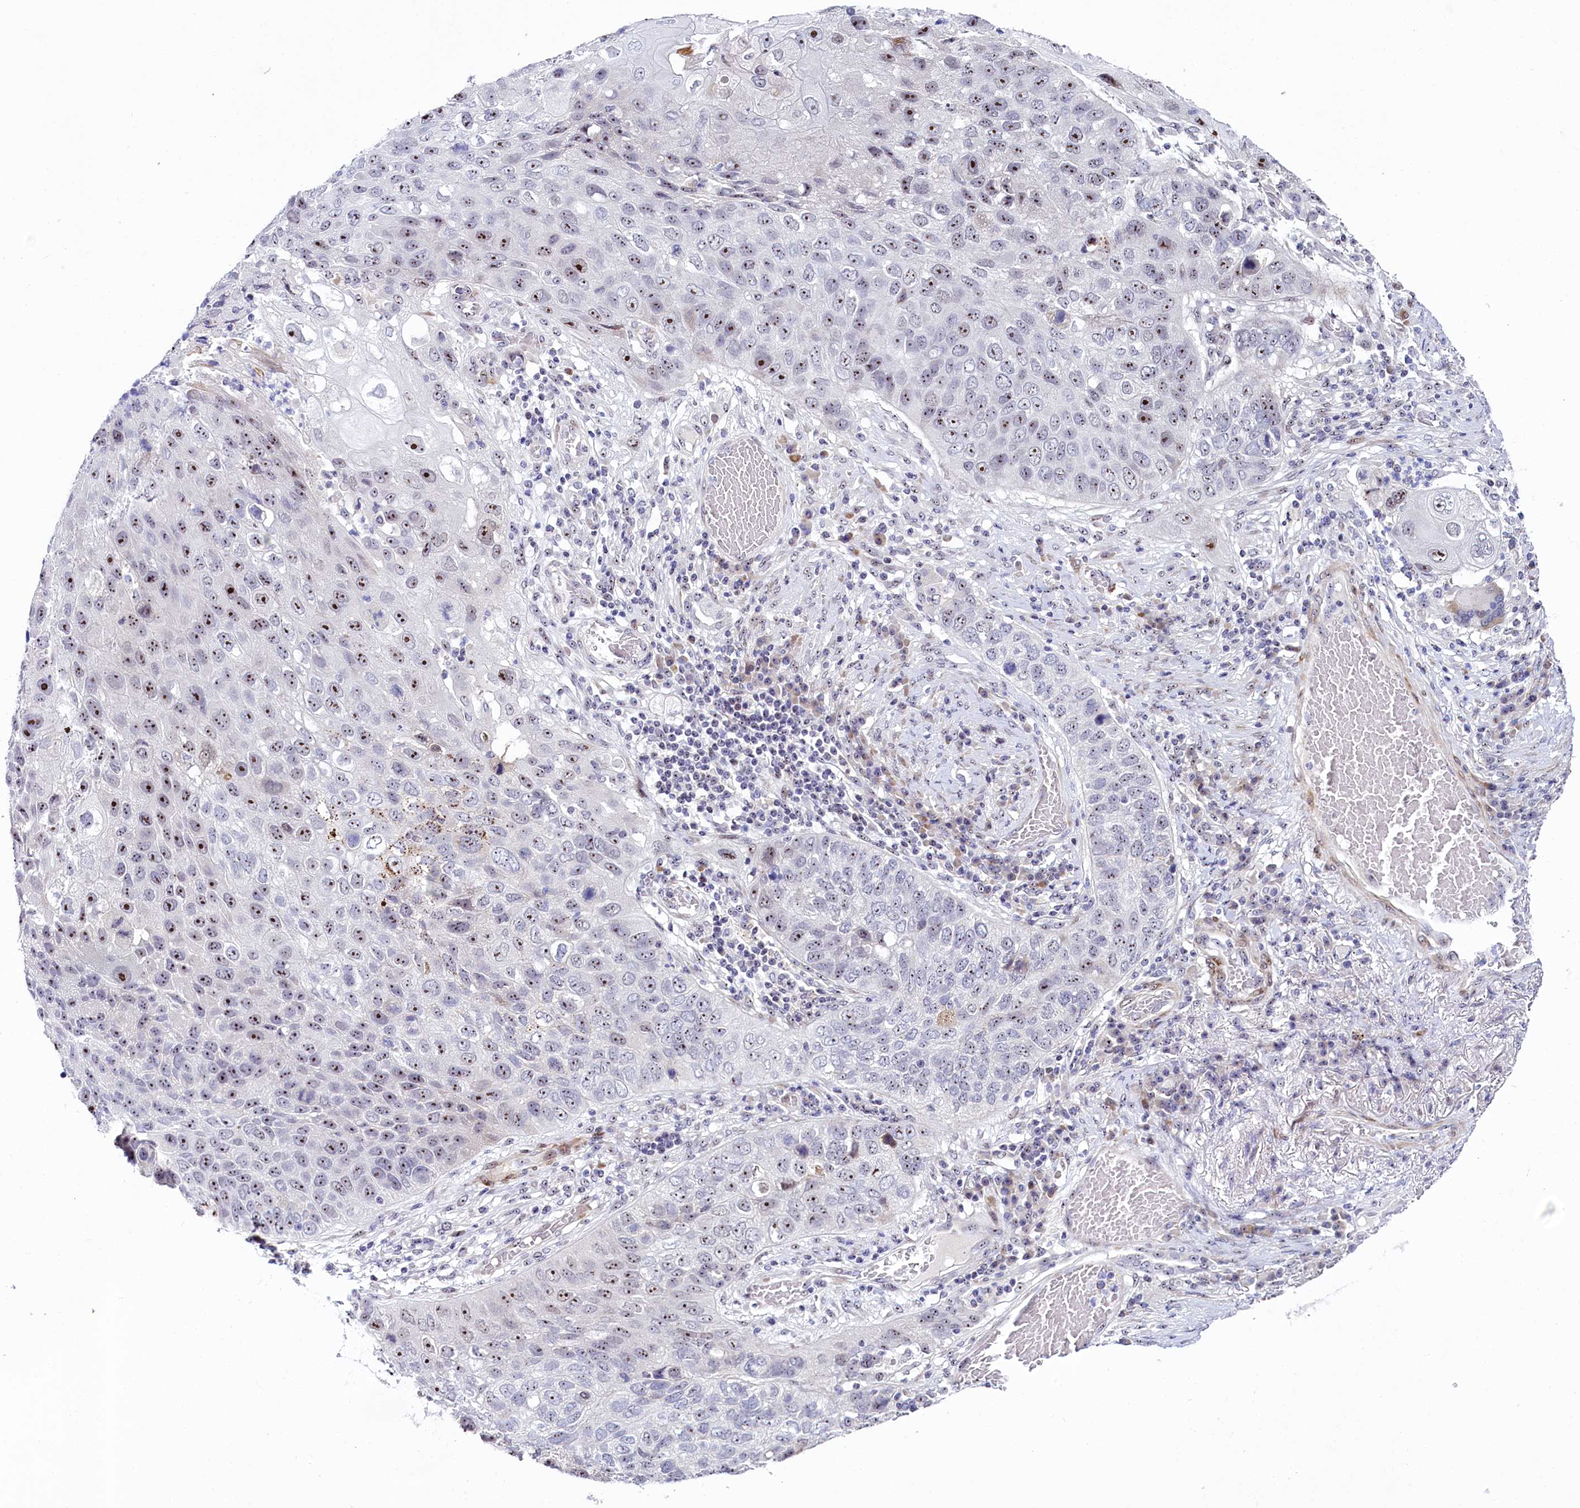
{"staining": {"intensity": "moderate", "quantity": "25%-75%", "location": "nuclear"}, "tissue": "lung cancer", "cell_type": "Tumor cells", "image_type": "cancer", "snomed": [{"axis": "morphology", "description": "Squamous cell carcinoma, NOS"}, {"axis": "topography", "description": "Lung"}], "caption": "Lung cancer (squamous cell carcinoma) stained with a protein marker exhibits moderate staining in tumor cells.", "gene": "TCOF1", "patient": {"sex": "male", "age": 61}}